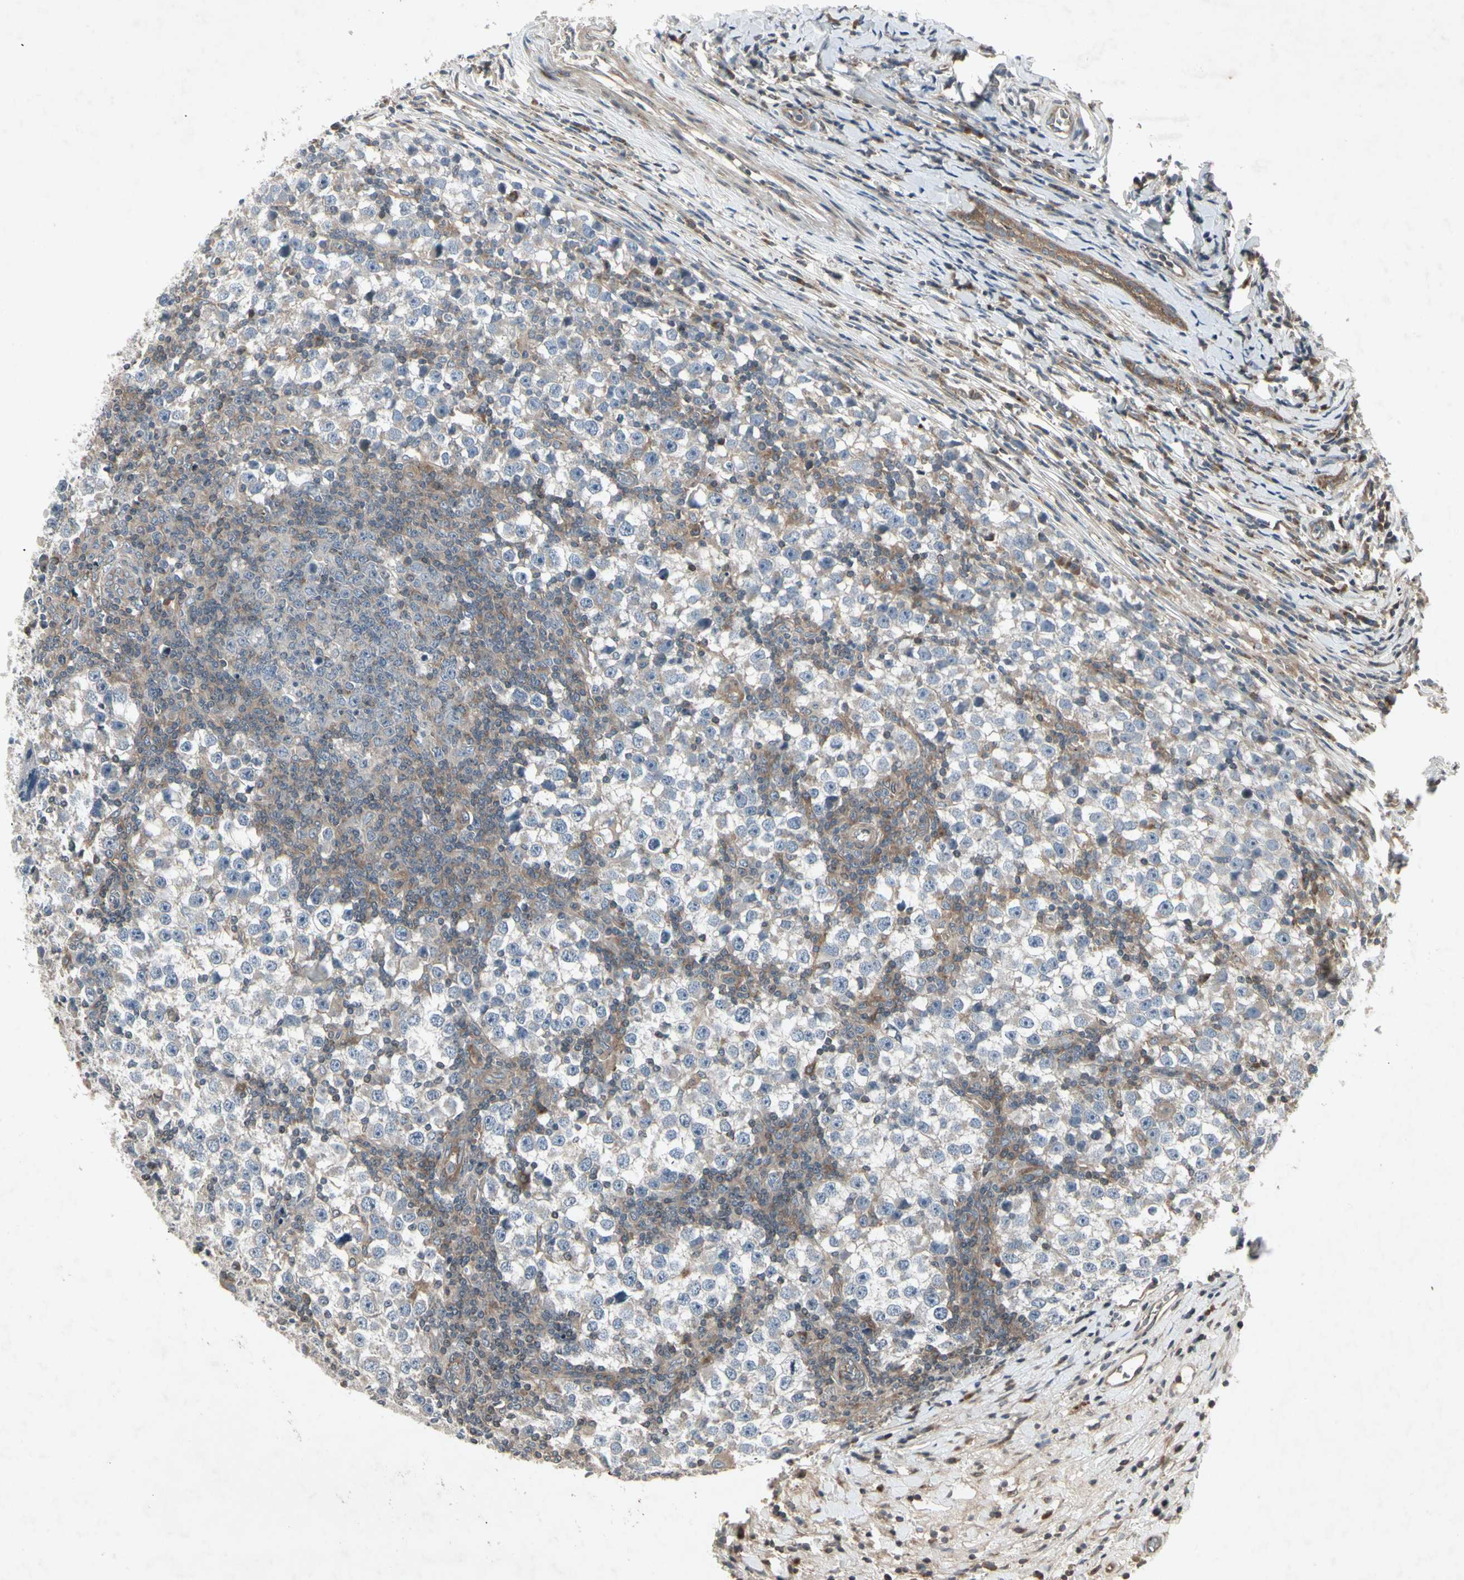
{"staining": {"intensity": "negative", "quantity": "none", "location": "none"}, "tissue": "testis cancer", "cell_type": "Tumor cells", "image_type": "cancer", "snomed": [{"axis": "morphology", "description": "Seminoma, NOS"}, {"axis": "topography", "description": "Testis"}], "caption": "An IHC image of testis cancer is shown. There is no staining in tumor cells of testis cancer.", "gene": "TEK", "patient": {"sex": "male", "age": 65}}